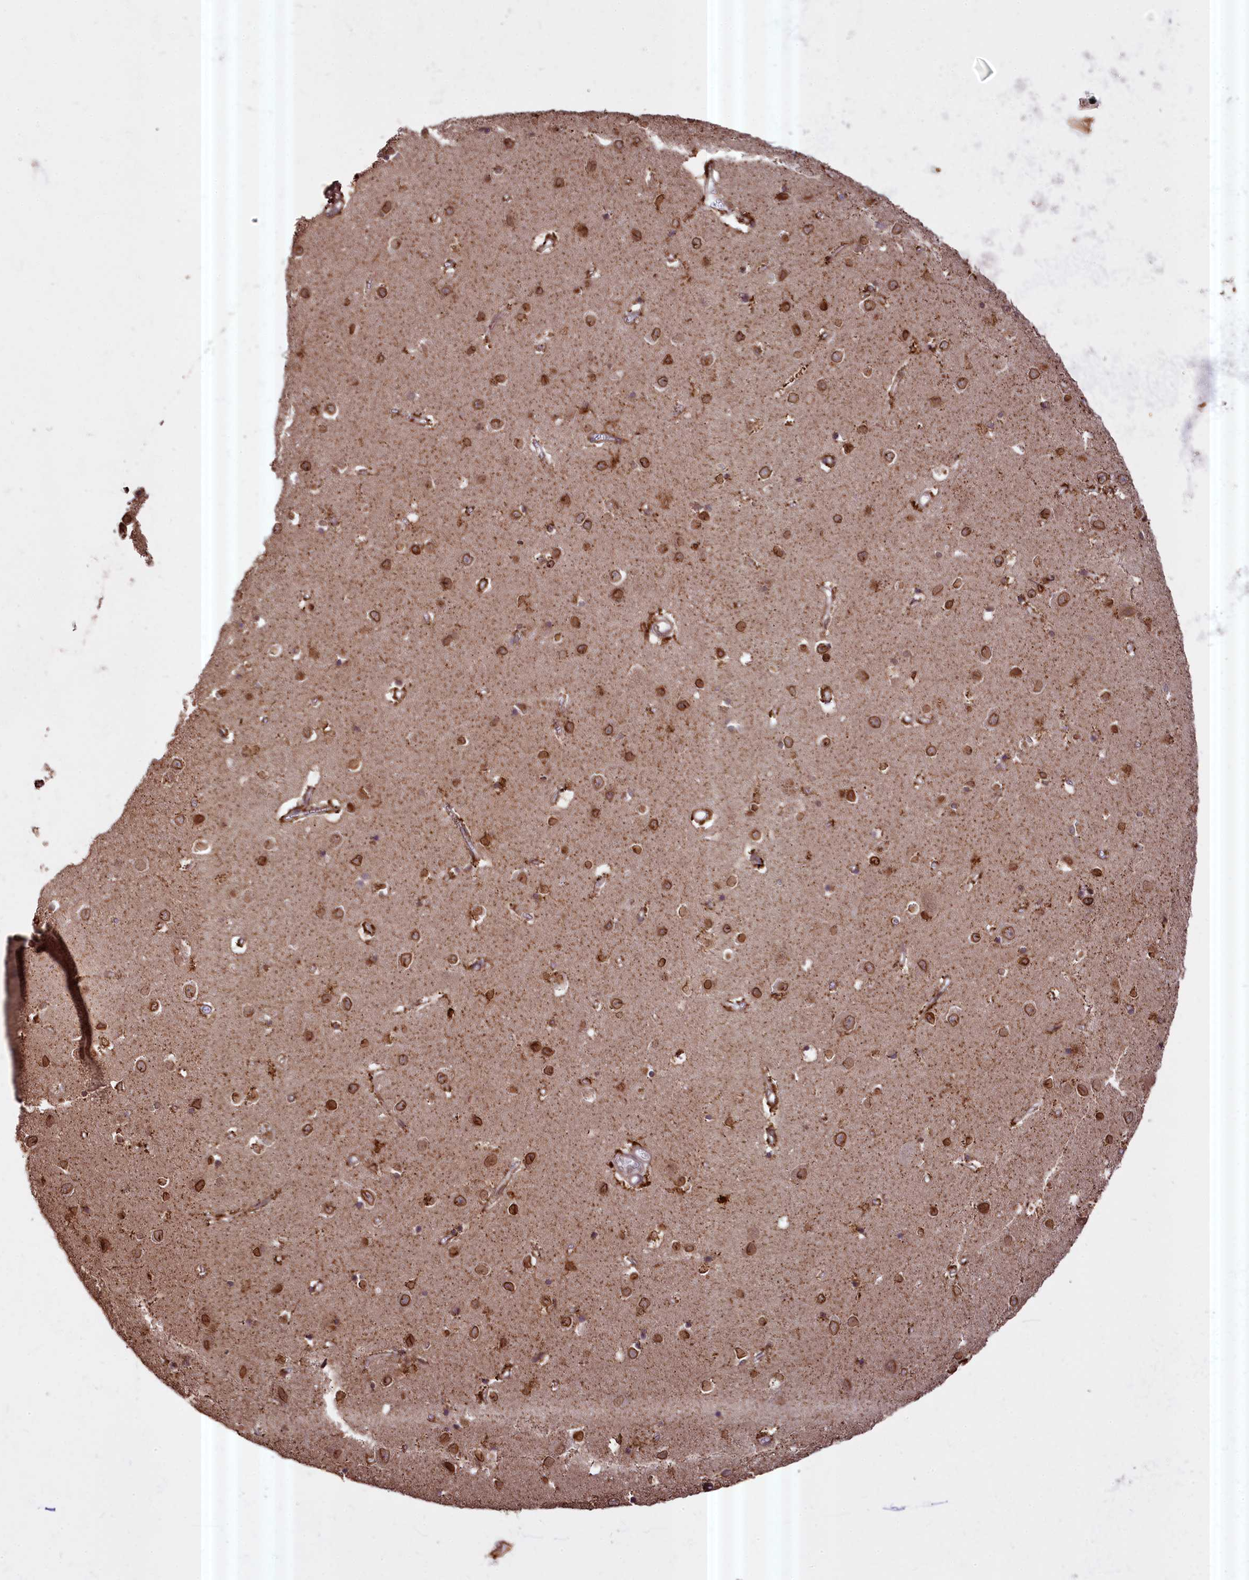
{"staining": {"intensity": "moderate", "quantity": ">75%", "location": "cytoplasmic/membranous"}, "tissue": "cerebral cortex", "cell_type": "Endothelial cells", "image_type": "normal", "snomed": [{"axis": "morphology", "description": "Normal tissue, NOS"}, {"axis": "topography", "description": "Cerebral cortex"}], "caption": "Immunohistochemistry (IHC) of unremarkable human cerebral cortex demonstrates medium levels of moderate cytoplasmic/membranous staining in about >75% of endothelial cells.", "gene": "ZNF480", "patient": {"sex": "female", "age": 64}}